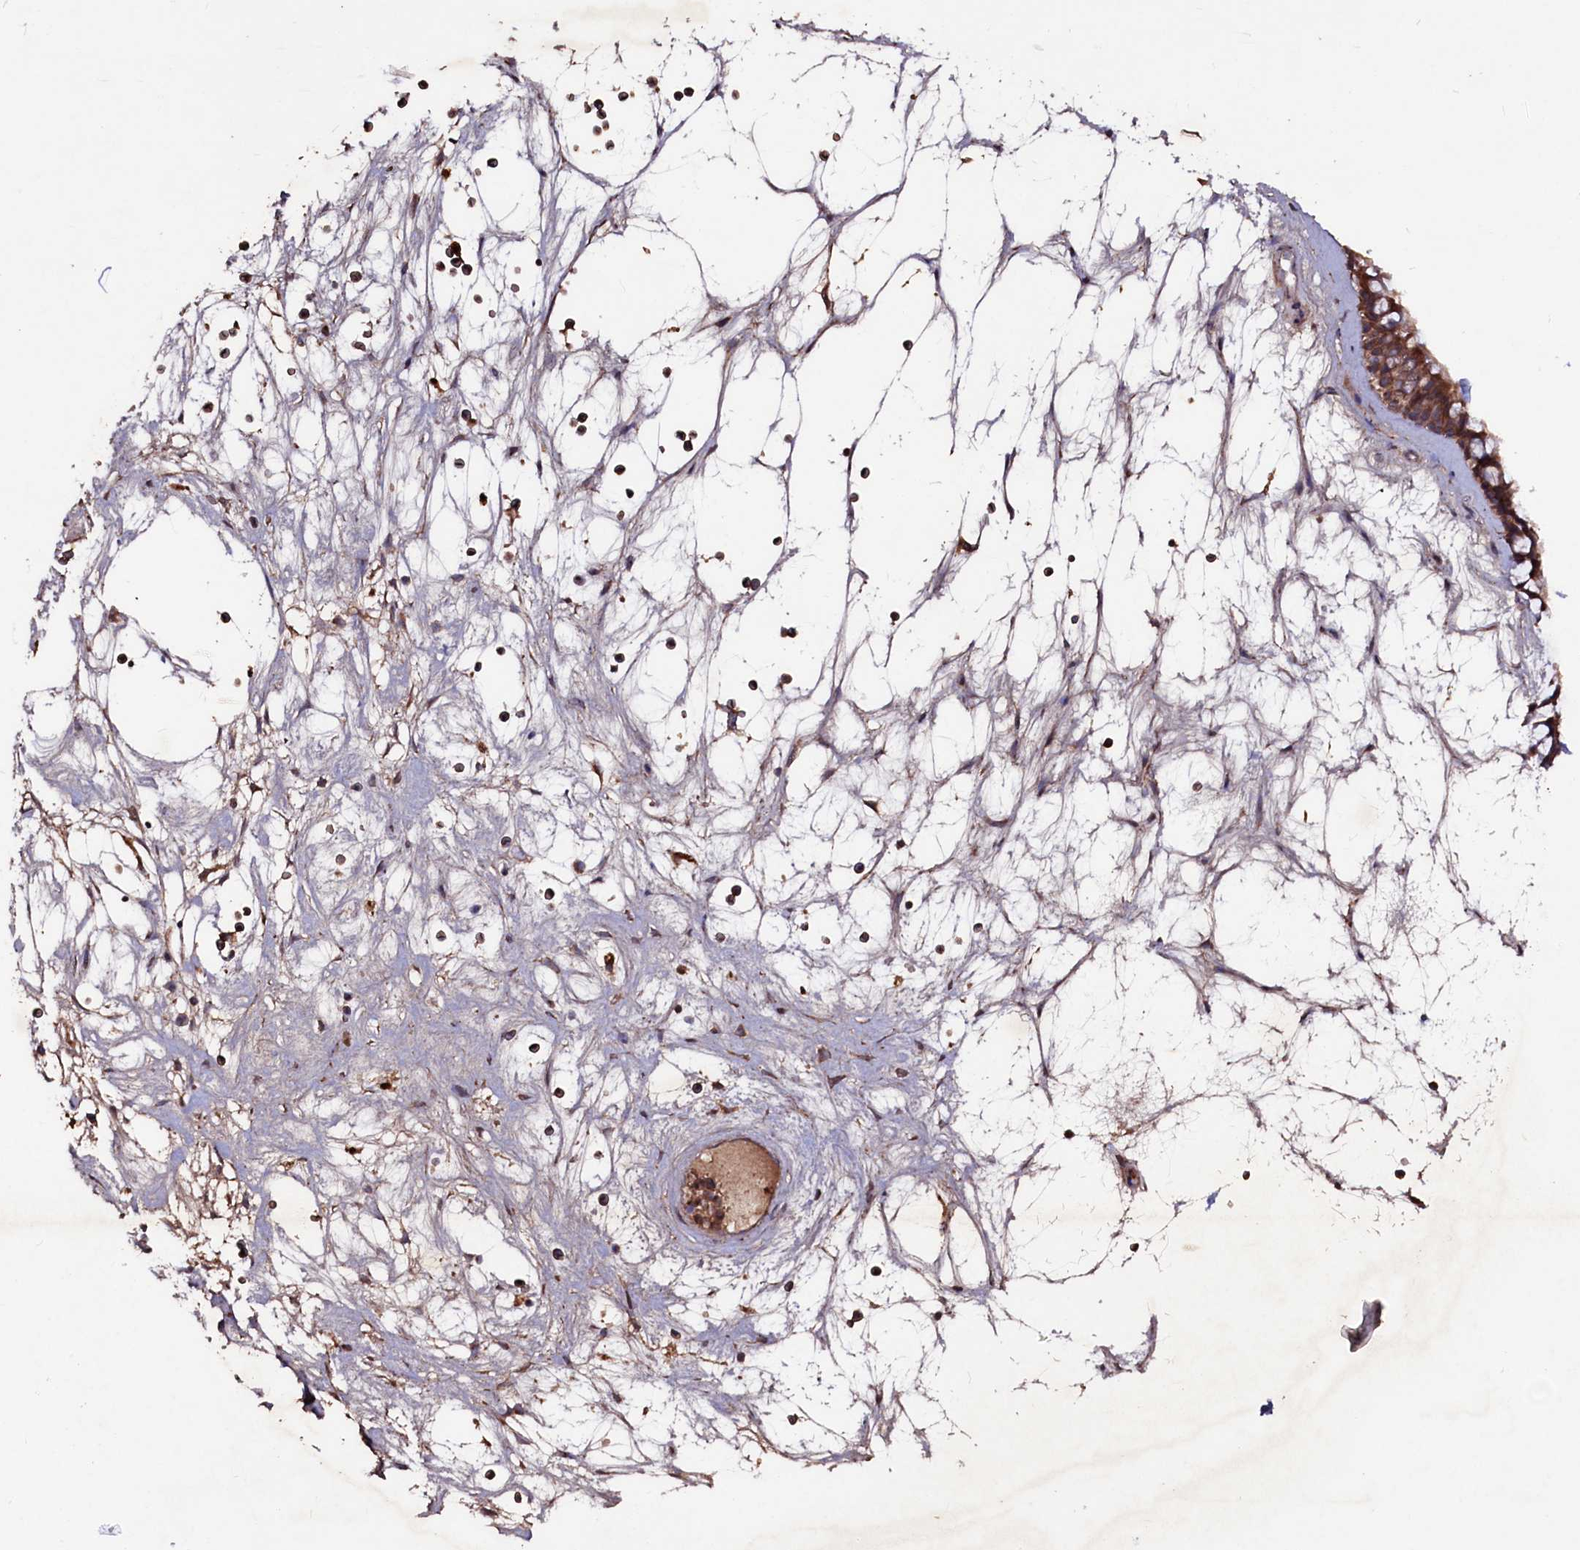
{"staining": {"intensity": "moderate", "quantity": ">75%", "location": "cytoplasmic/membranous"}, "tissue": "nasopharynx", "cell_type": "Respiratory epithelial cells", "image_type": "normal", "snomed": [{"axis": "morphology", "description": "Normal tissue, NOS"}, {"axis": "topography", "description": "Nasopharynx"}], "caption": "Immunohistochemistry (IHC) staining of normal nasopharynx, which displays medium levels of moderate cytoplasmic/membranous expression in about >75% of respiratory epithelial cells indicating moderate cytoplasmic/membranous protein positivity. The staining was performed using DAB (3,3'-diaminobenzidine) (brown) for protein detection and nuclei were counterstained in hematoxylin (blue).", "gene": "MYO1H", "patient": {"sex": "male", "age": 64}}